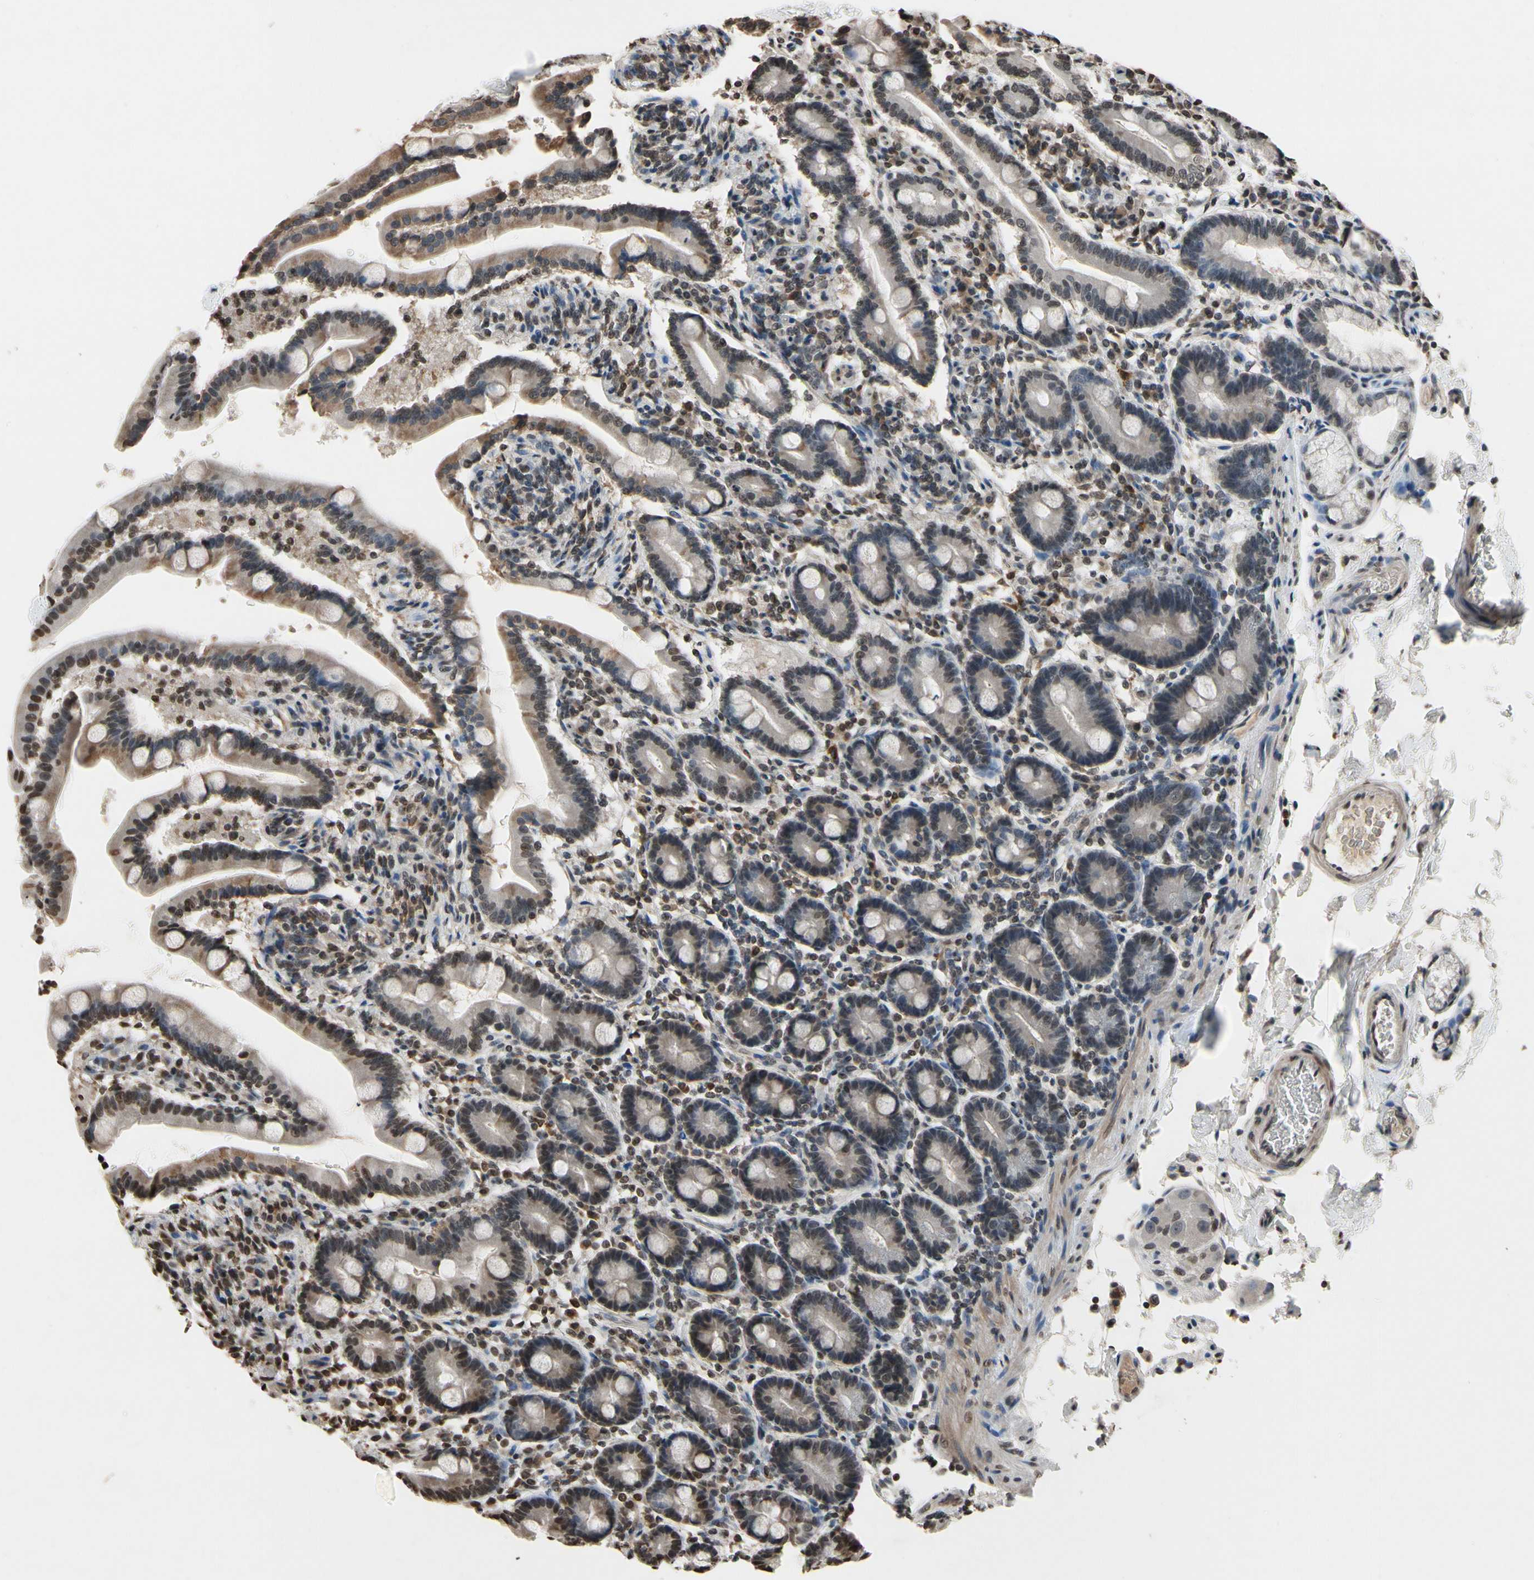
{"staining": {"intensity": "strong", "quantity": ">75%", "location": "nuclear"}, "tissue": "duodenum", "cell_type": "Glandular cells", "image_type": "normal", "snomed": [{"axis": "morphology", "description": "Normal tissue, NOS"}, {"axis": "topography", "description": "Duodenum"}], "caption": "Immunohistochemistry (IHC) image of normal human duodenum stained for a protein (brown), which displays high levels of strong nuclear staining in approximately >75% of glandular cells.", "gene": "HIPK2", "patient": {"sex": "male", "age": 54}}